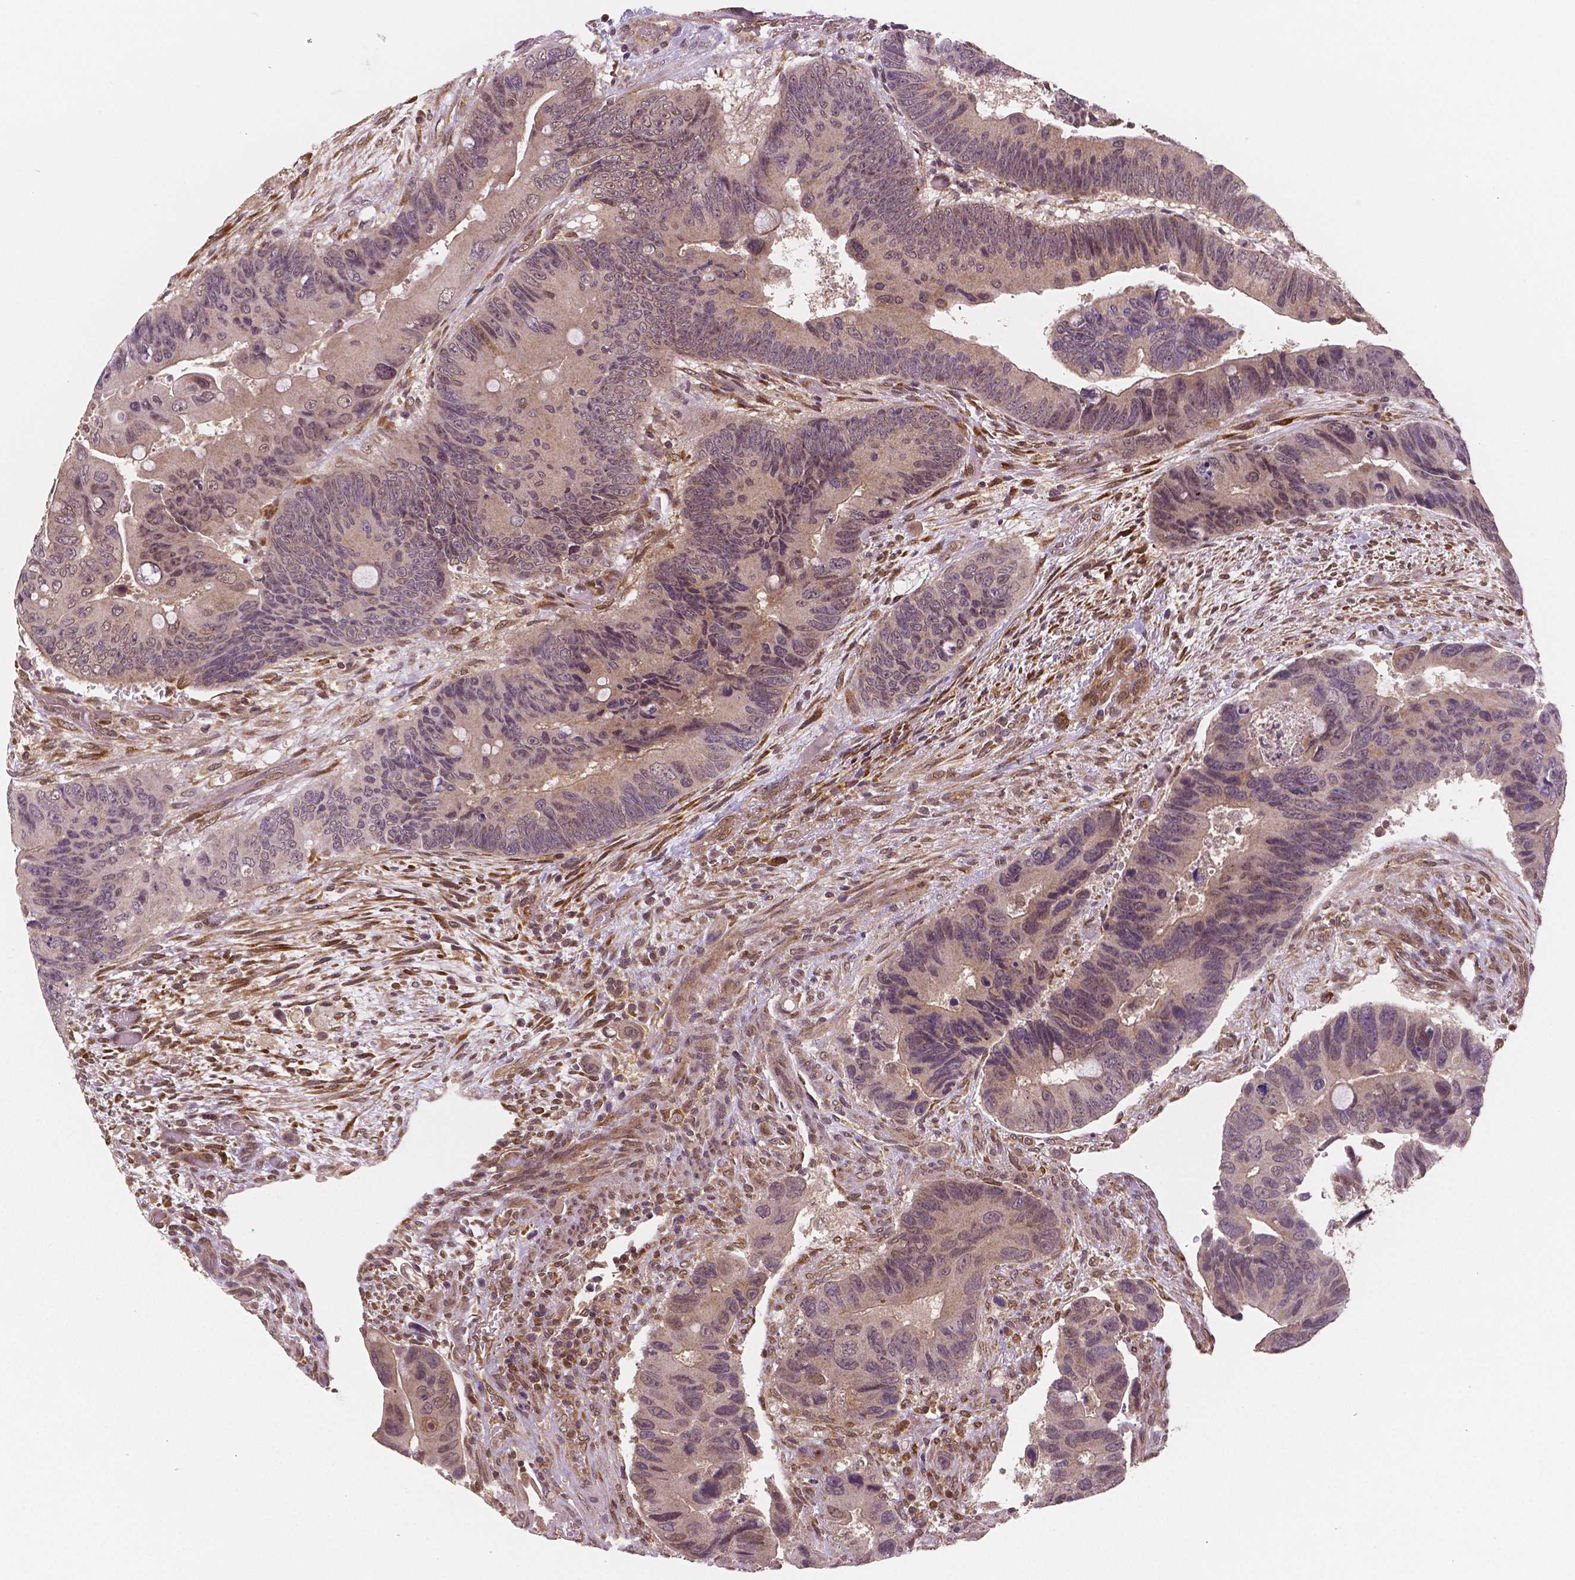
{"staining": {"intensity": "negative", "quantity": "none", "location": "none"}, "tissue": "colorectal cancer", "cell_type": "Tumor cells", "image_type": "cancer", "snomed": [{"axis": "morphology", "description": "Adenocarcinoma, NOS"}, {"axis": "topography", "description": "Rectum"}], "caption": "DAB (3,3'-diaminobenzidine) immunohistochemical staining of colorectal adenocarcinoma exhibits no significant expression in tumor cells.", "gene": "STAT3", "patient": {"sex": "male", "age": 63}}